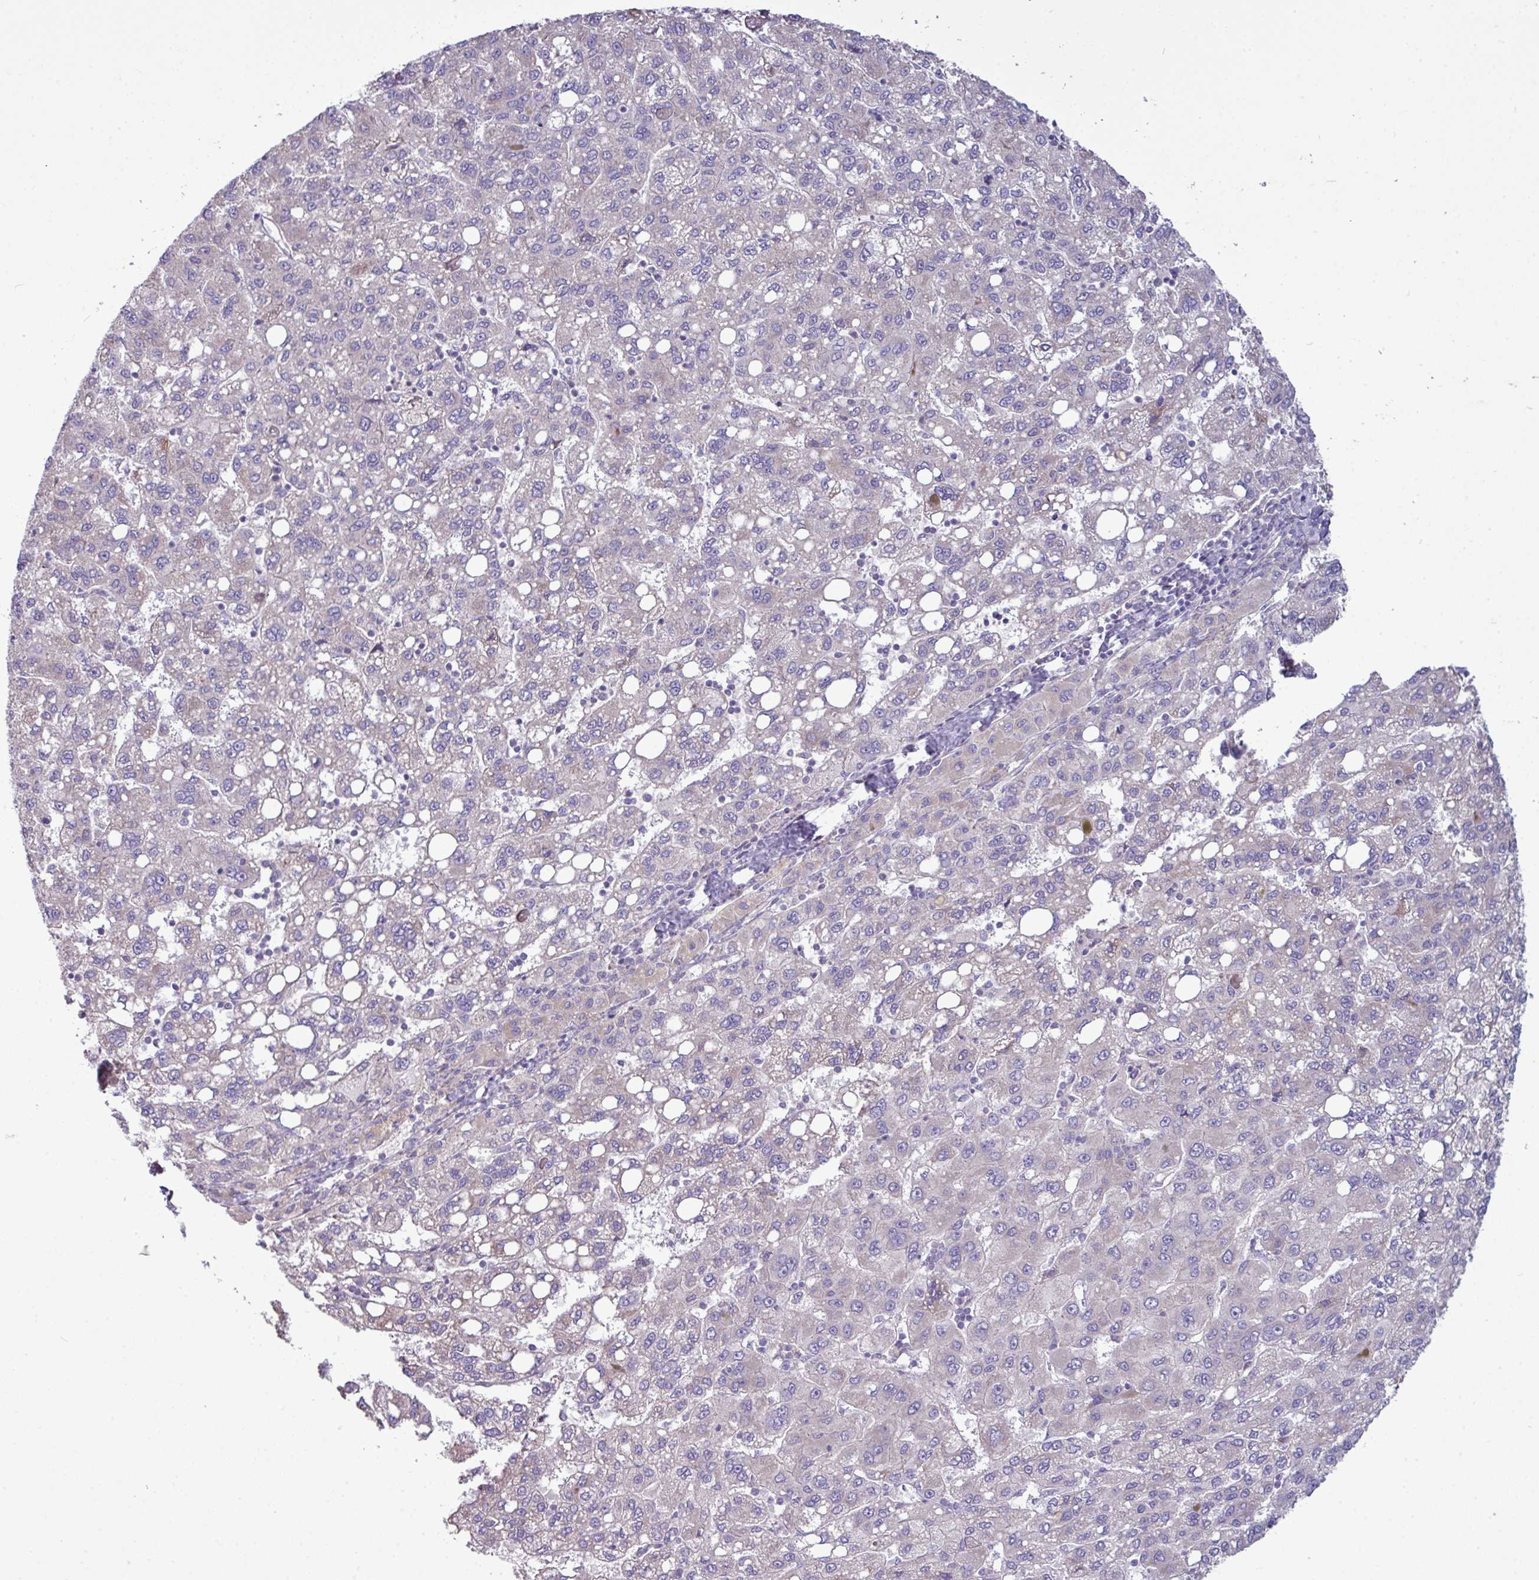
{"staining": {"intensity": "negative", "quantity": "none", "location": "none"}, "tissue": "liver cancer", "cell_type": "Tumor cells", "image_type": "cancer", "snomed": [{"axis": "morphology", "description": "Carcinoma, Hepatocellular, NOS"}, {"axis": "topography", "description": "Liver"}], "caption": "An immunohistochemistry (IHC) image of liver cancer (hepatocellular carcinoma) is shown. There is no staining in tumor cells of liver cancer (hepatocellular carcinoma).", "gene": "AGAP5", "patient": {"sex": "female", "age": 82}}